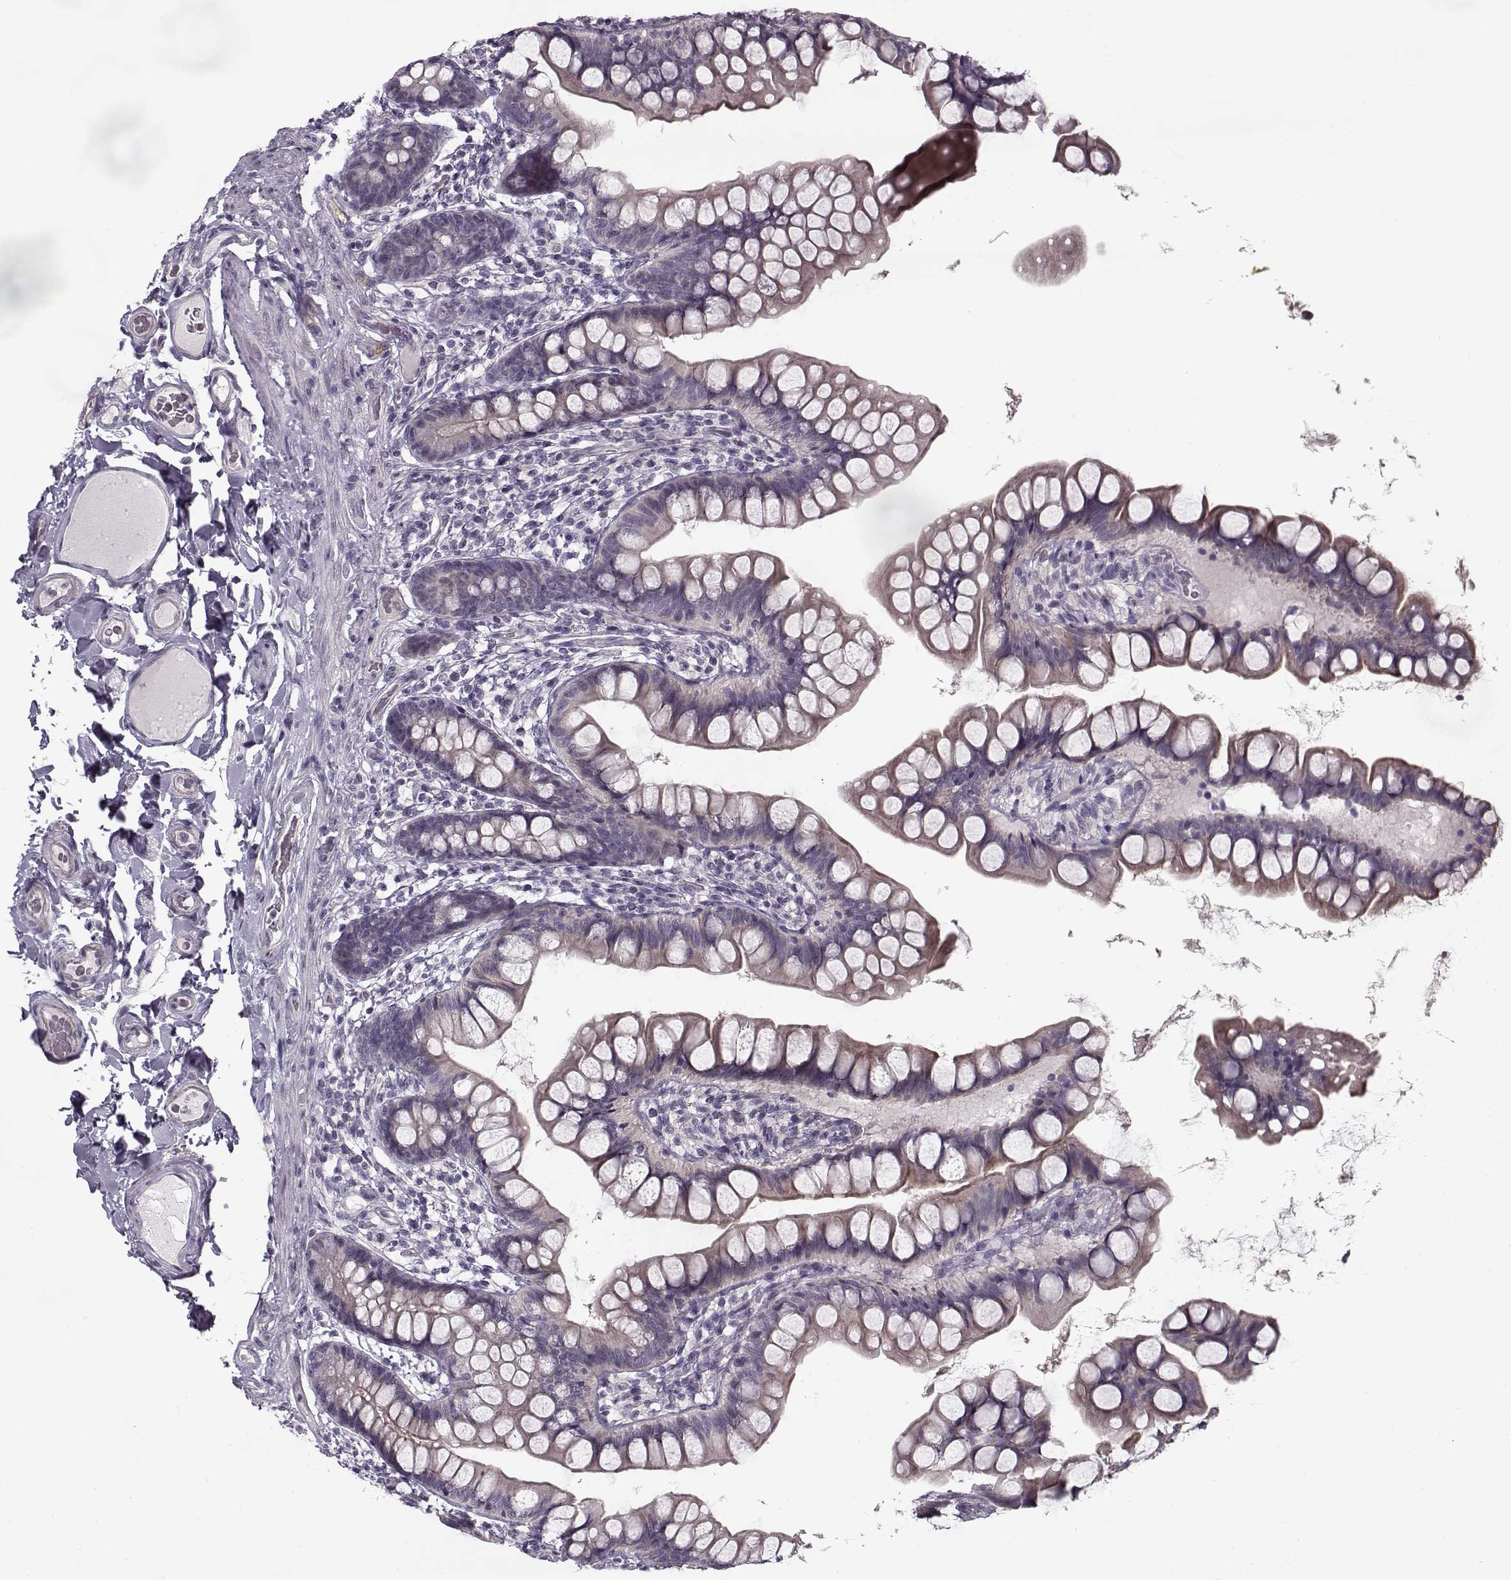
{"staining": {"intensity": "negative", "quantity": "none", "location": "none"}, "tissue": "small intestine", "cell_type": "Glandular cells", "image_type": "normal", "snomed": [{"axis": "morphology", "description": "Normal tissue, NOS"}, {"axis": "topography", "description": "Small intestine"}], "caption": "A photomicrograph of small intestine stained for a protein reveals no brown staining in glandular cells. The staining was performed using DAB to visualize the protein expression in brown, while the nuclei were stained in blue with hematoxylin (Magnification: 20x).", "gene": "PNMT", "patient": {"sex": "male", "age": 70}}